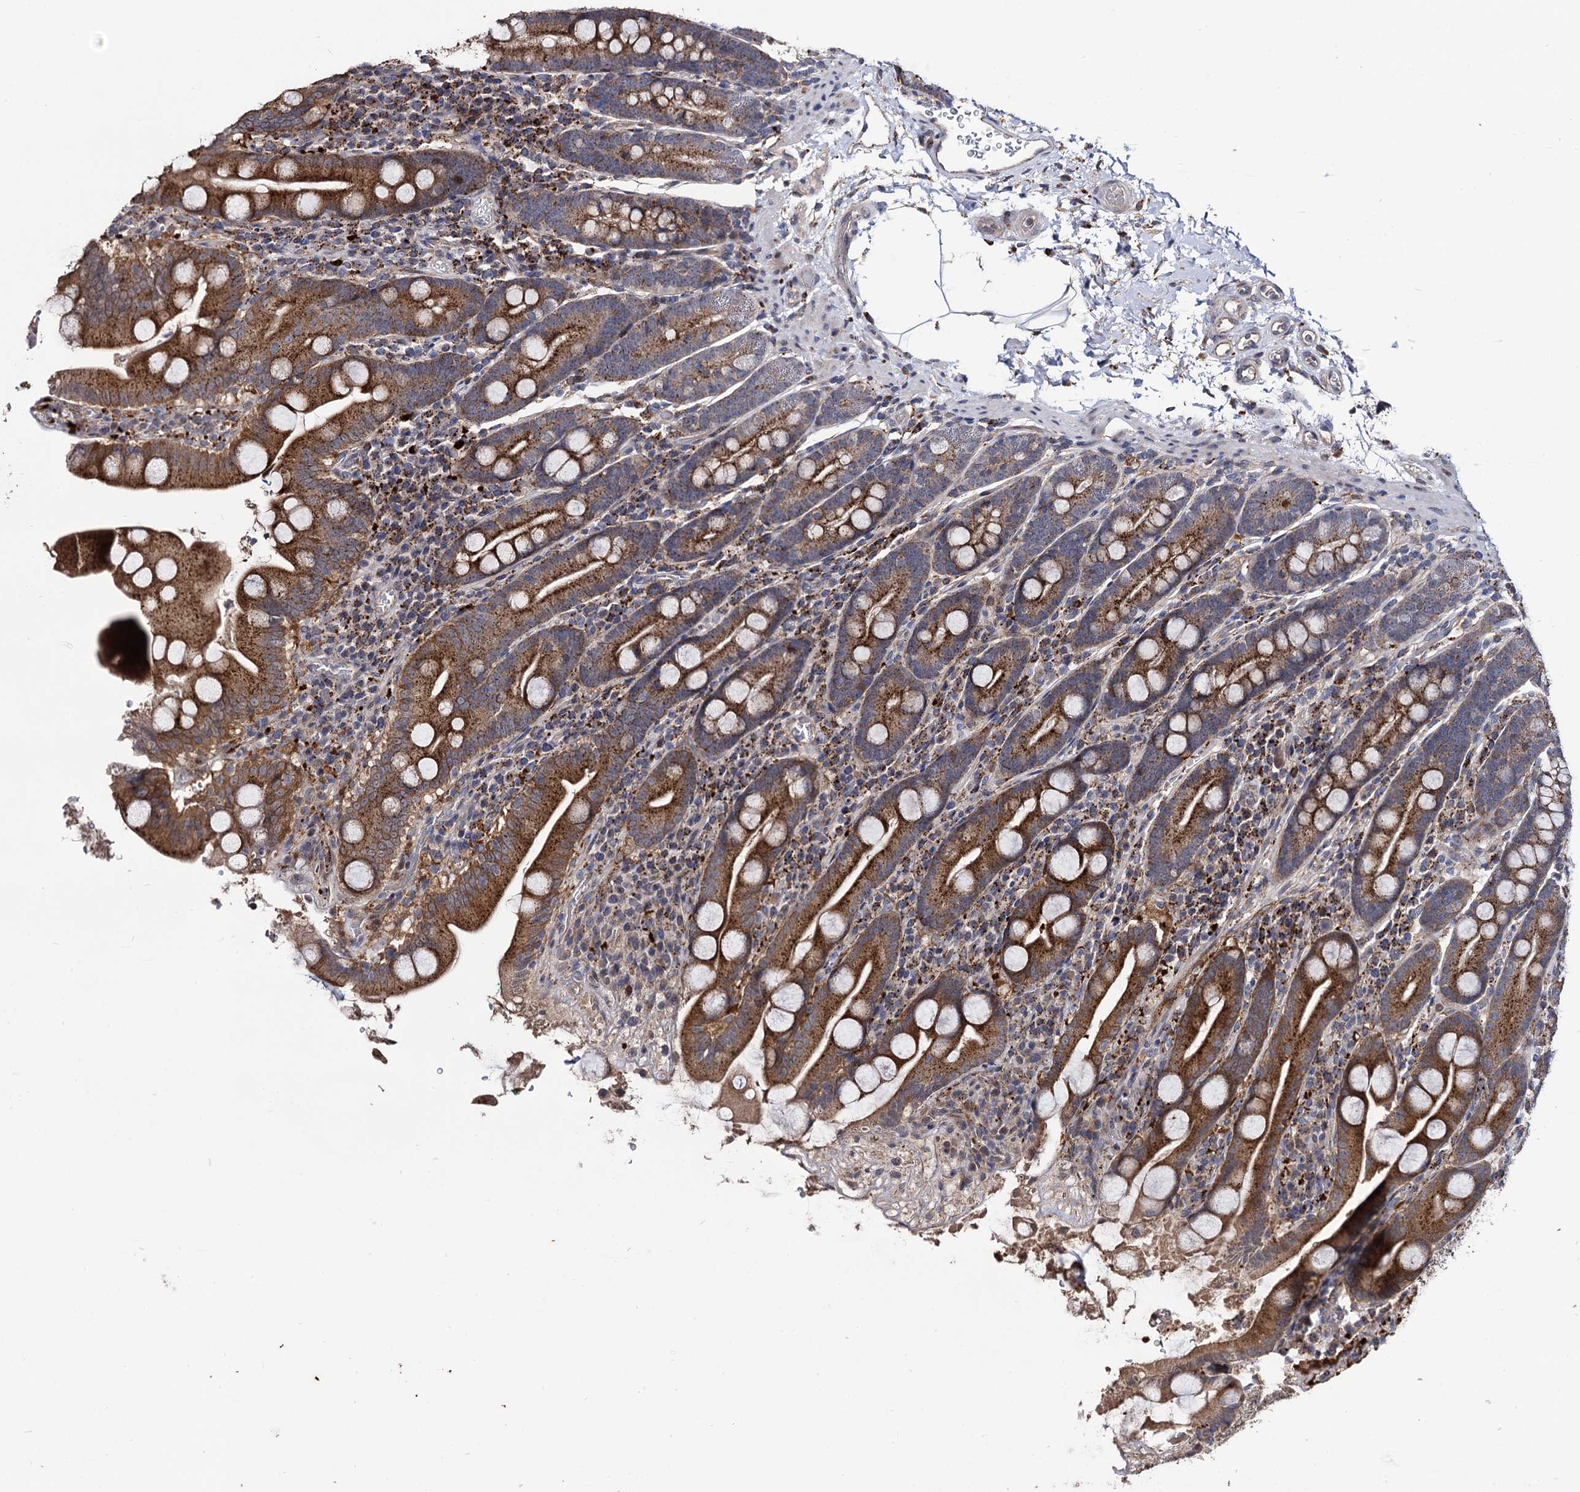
{"staining": {"intensity": "strong", "quantity": ">75%", "location": "cytoplasmic/membranous"}, "tissue": "duodenum", "cell_type": "Glandular cells", "image_type": "normal", "snomed": [{"axis": "morphology", "description": "Normal tissue, NOS"}, {"axis": "topography", "description": "Duodenum"}], "caption": "Glandular cells reveal high levels of strong cytoplasmic/membranous positivity in approximately >75% of cells in benign human duodenum.", "gene": "MICAL2", "patient": {"sex": "male", "age": 35}}